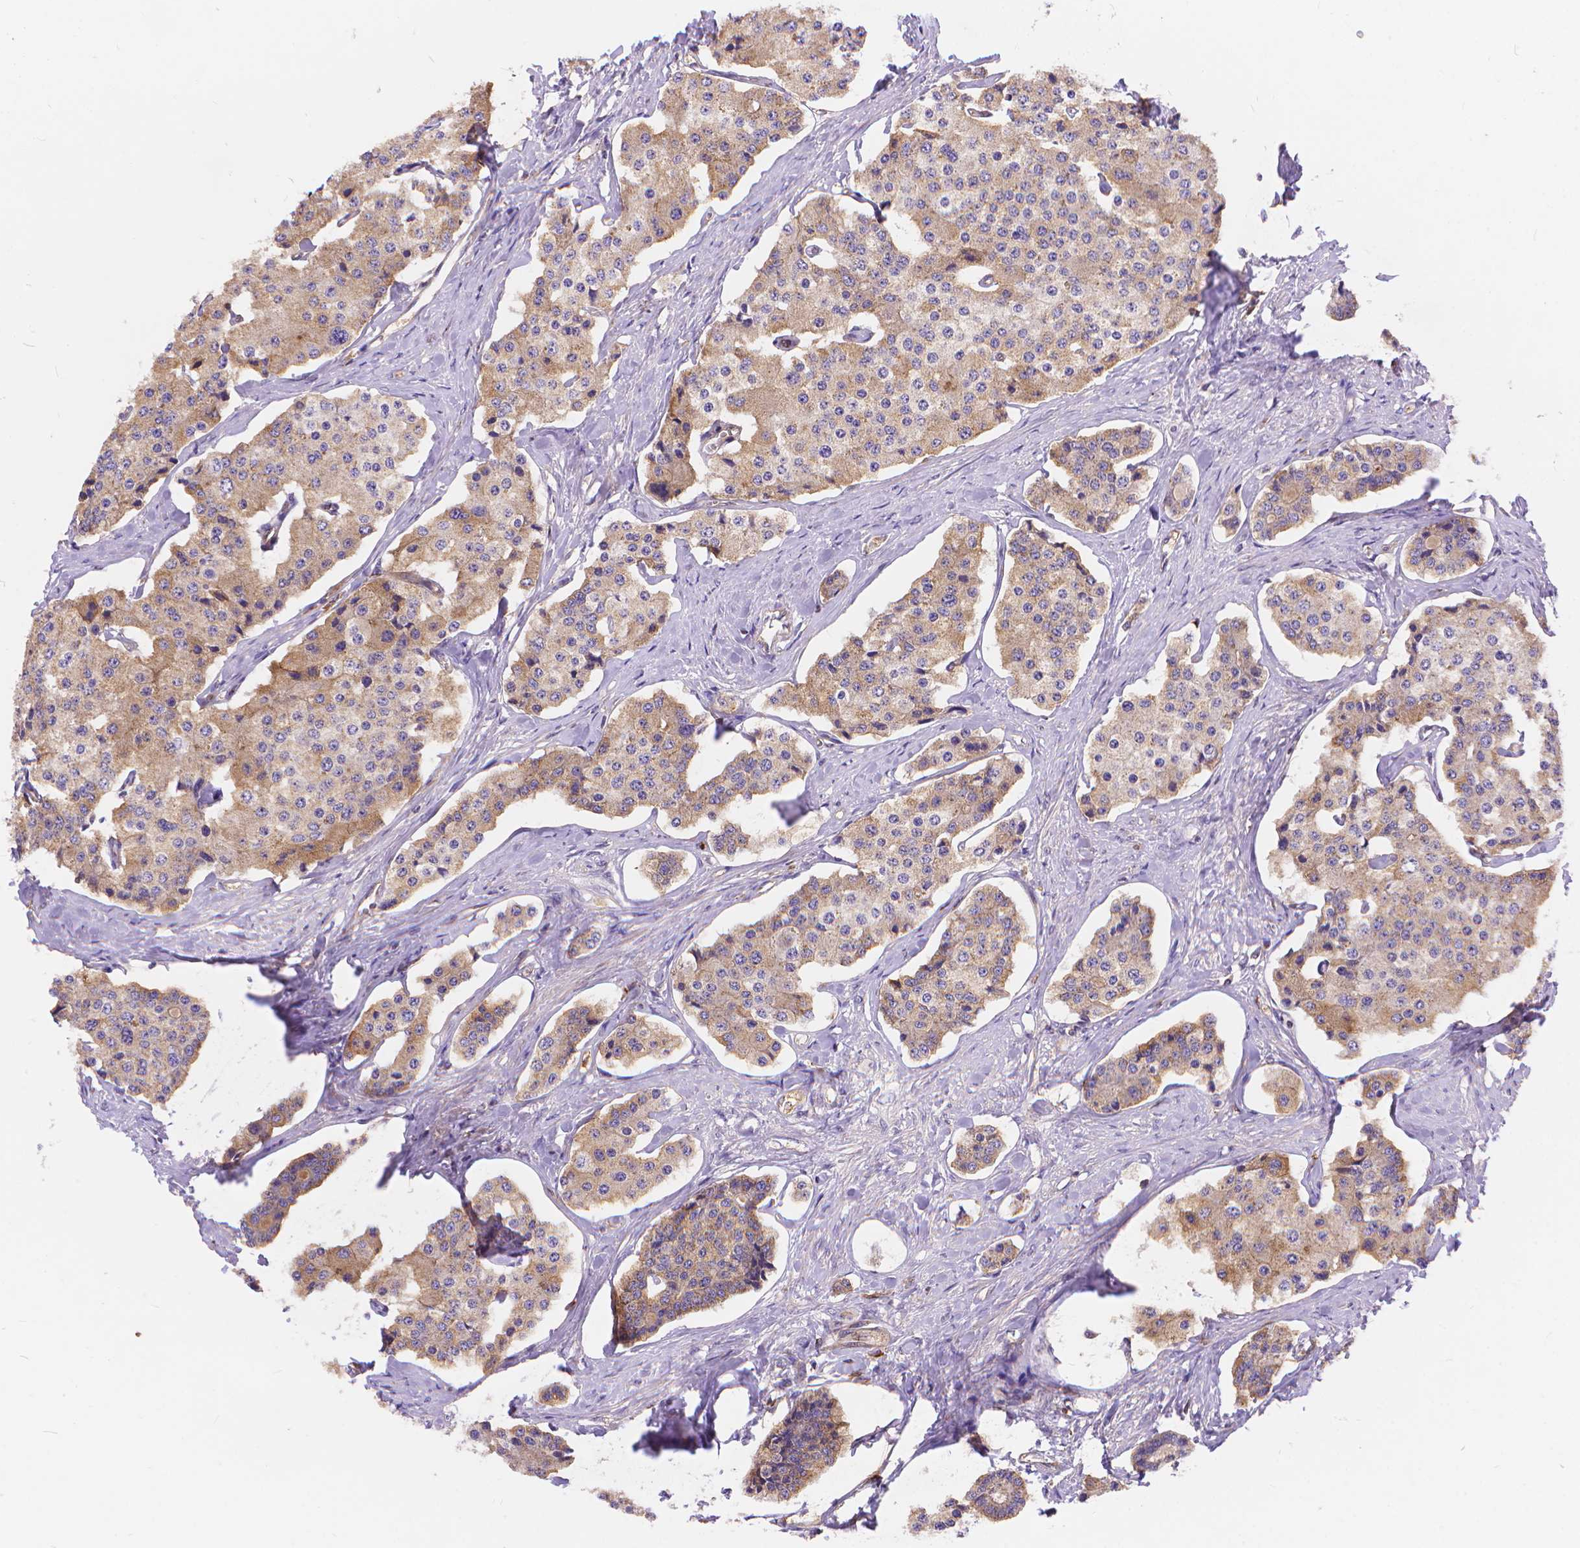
{"staining": {"intensity": "weak", "quantity": "25%-75%", "location": "cytoplasmic/membranous"}, "tissue": "carcinoid", "cell_type": "Tumor cells", "image_type": "cancer", "snomed": [{"axis": "morphology", "description": "Carcinoid, malignant, NOS"}, {"axis": "topography", "description": "Small intestine"}], "caption": "About 25%-75% of tumor cells in carcinoid (malignant) demonstrate weak cytoplasmic/membranous protein staining as visualized by brown immunohistochemical staining.", "gene": "ARAP1", "patient": {"sex": "female", "age": 65}}